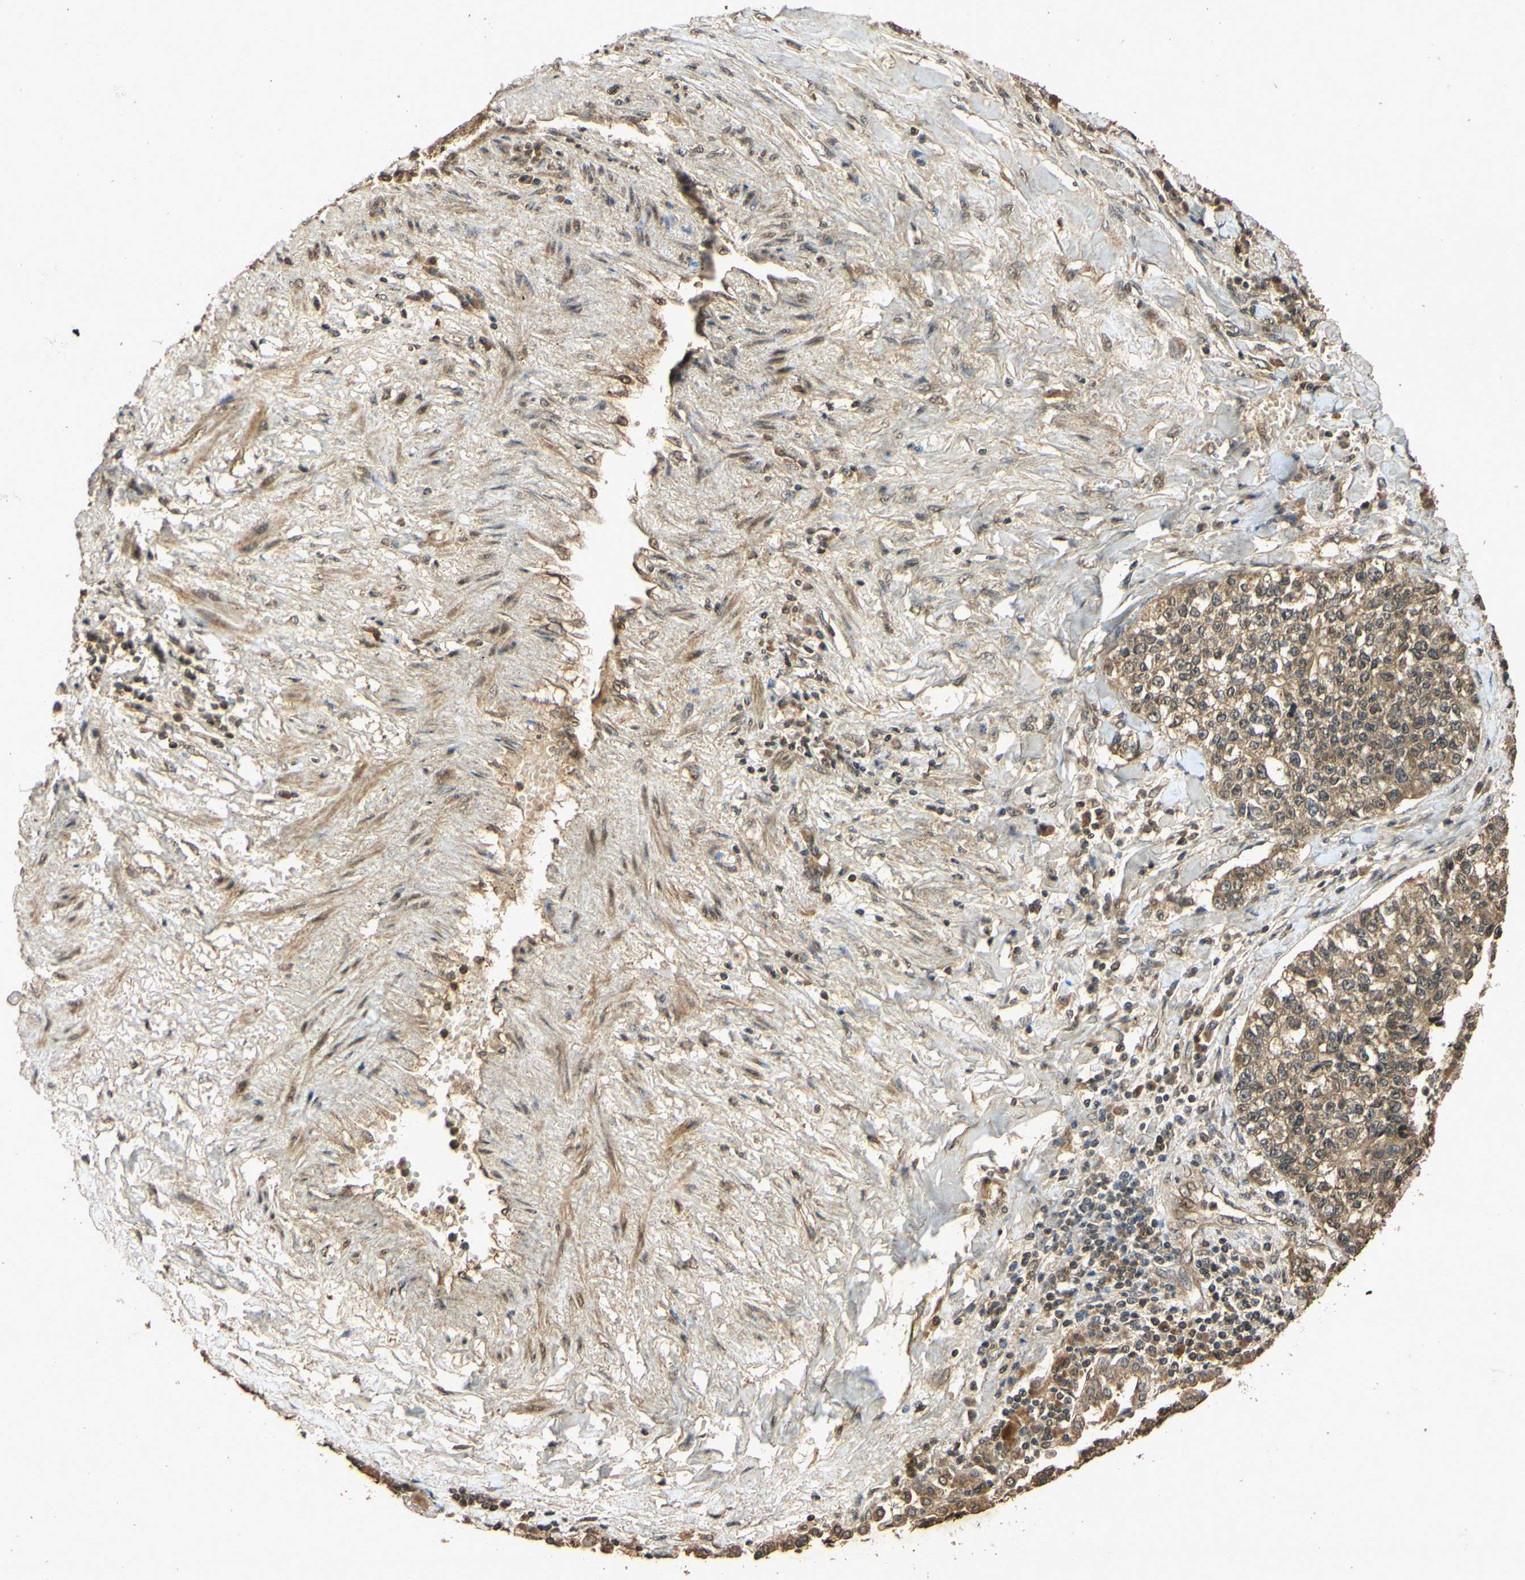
{"staining": {"intensity": "moderate", "quantity": ">75%", "location": "cytoplasmic/membranous"}, "tissue": "lung cancer", "cell_type": "Tumor cells", "image_type": "cancer", "snomed": [{"axis": "morphology", "description": "Adenocarcinoma, NOS"}, {"axis": "topography", "description": "Lung"}], "caption": "Tumor cells display medium levels of moderate cytoplasmic/membranous positivity in approximately >75% of cells in human lung cancer. The staining was performed using DAB to visualize the protein expression in brown, while the nuclei were stained in blue with hematoxylin (Magnification: 20x).", "gene": "ATP6V1H", "patient": {"sex": "male", "age": 49}}